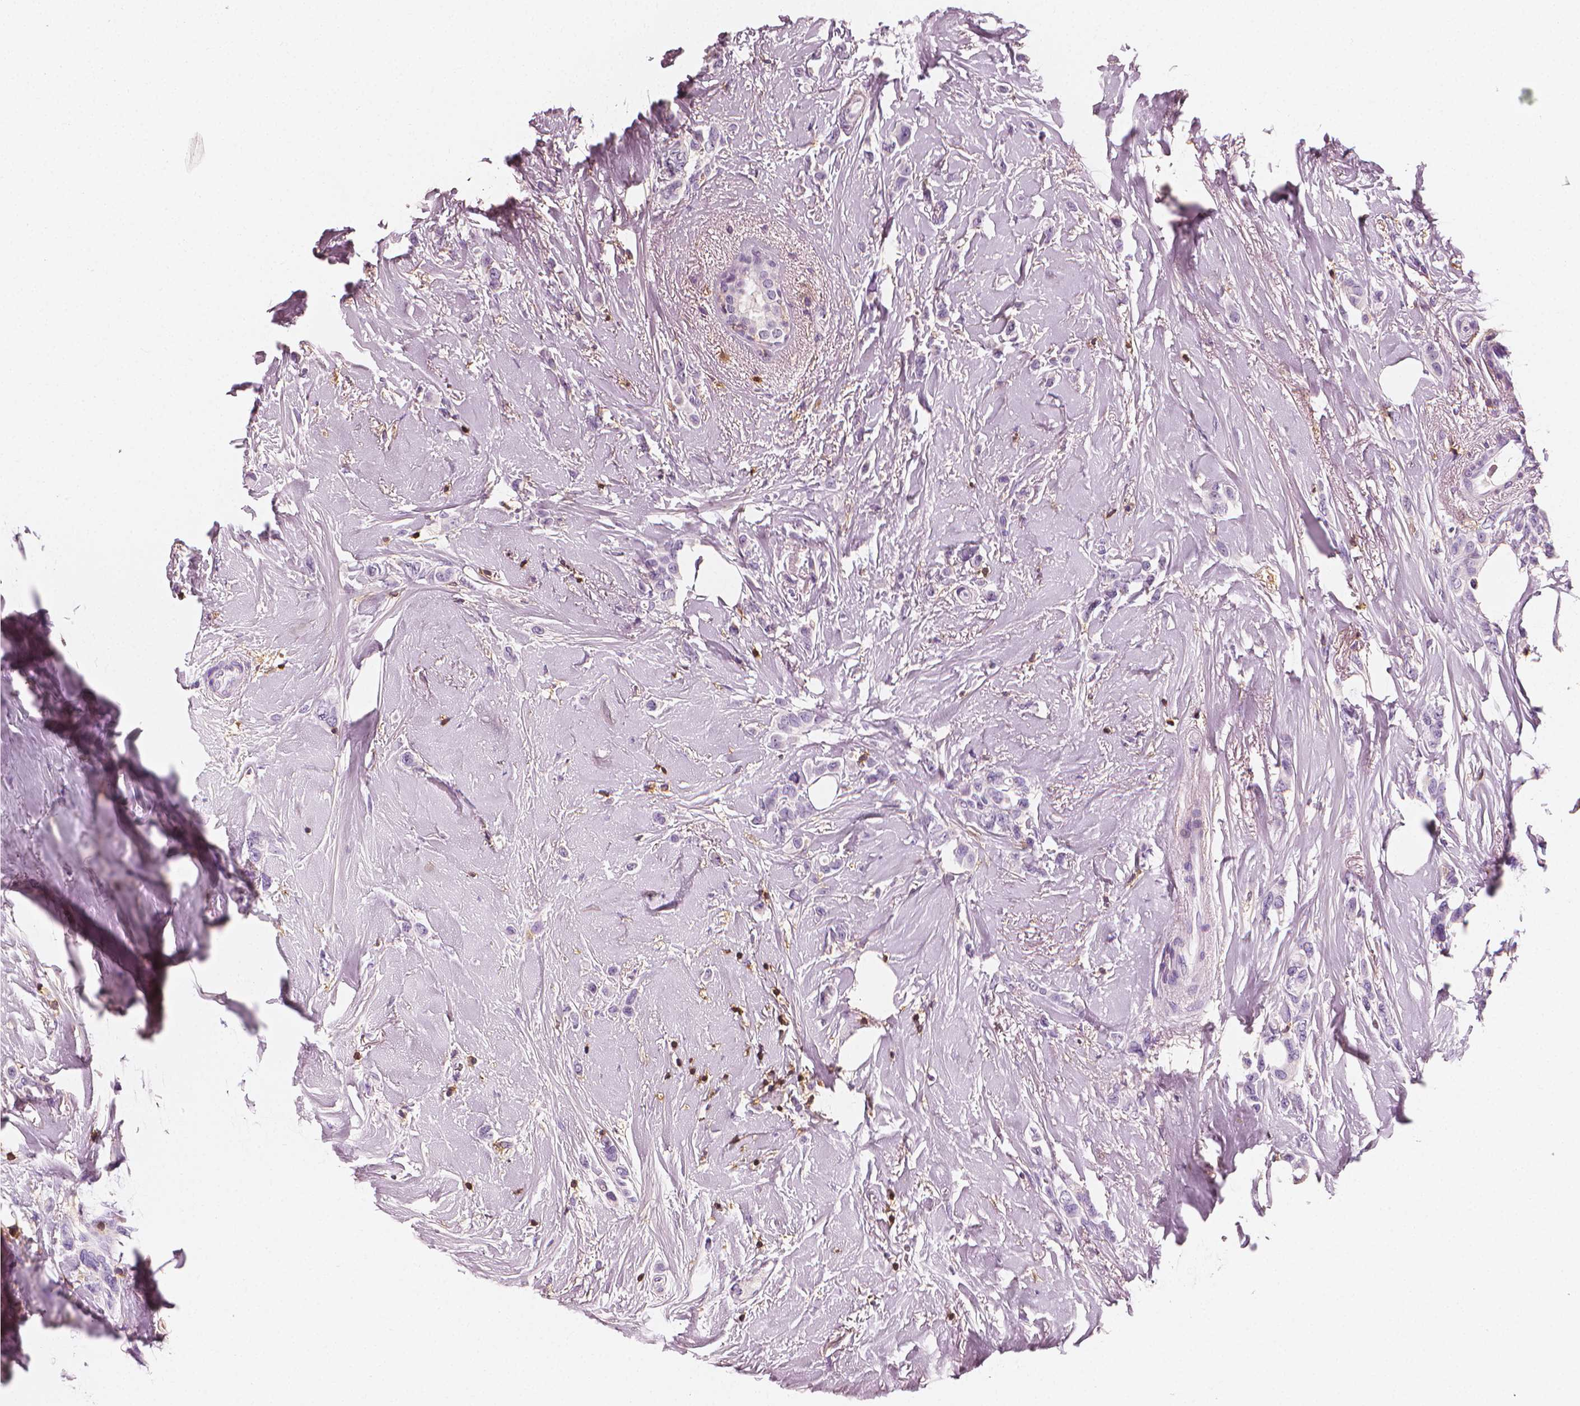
{"staining": {"intensity": "negative", "quantity": "none", "location": "none"}, "tissue": "breast cancer", "cell_type": "Tumor cells", "image_type": "cancer", "snomed": [{"axis": "morphology", "description": "Lobular carcinoma"}, {"axis": "topography", "description": "Breast"}], "caption": "IHC histopathology image of lobular carcinoma (breast) stained for a protein (brown), which demonstrates no staining in tumor cells.", "gene": "PTPRC", "patient": {"sex": "female", "age": 66}}